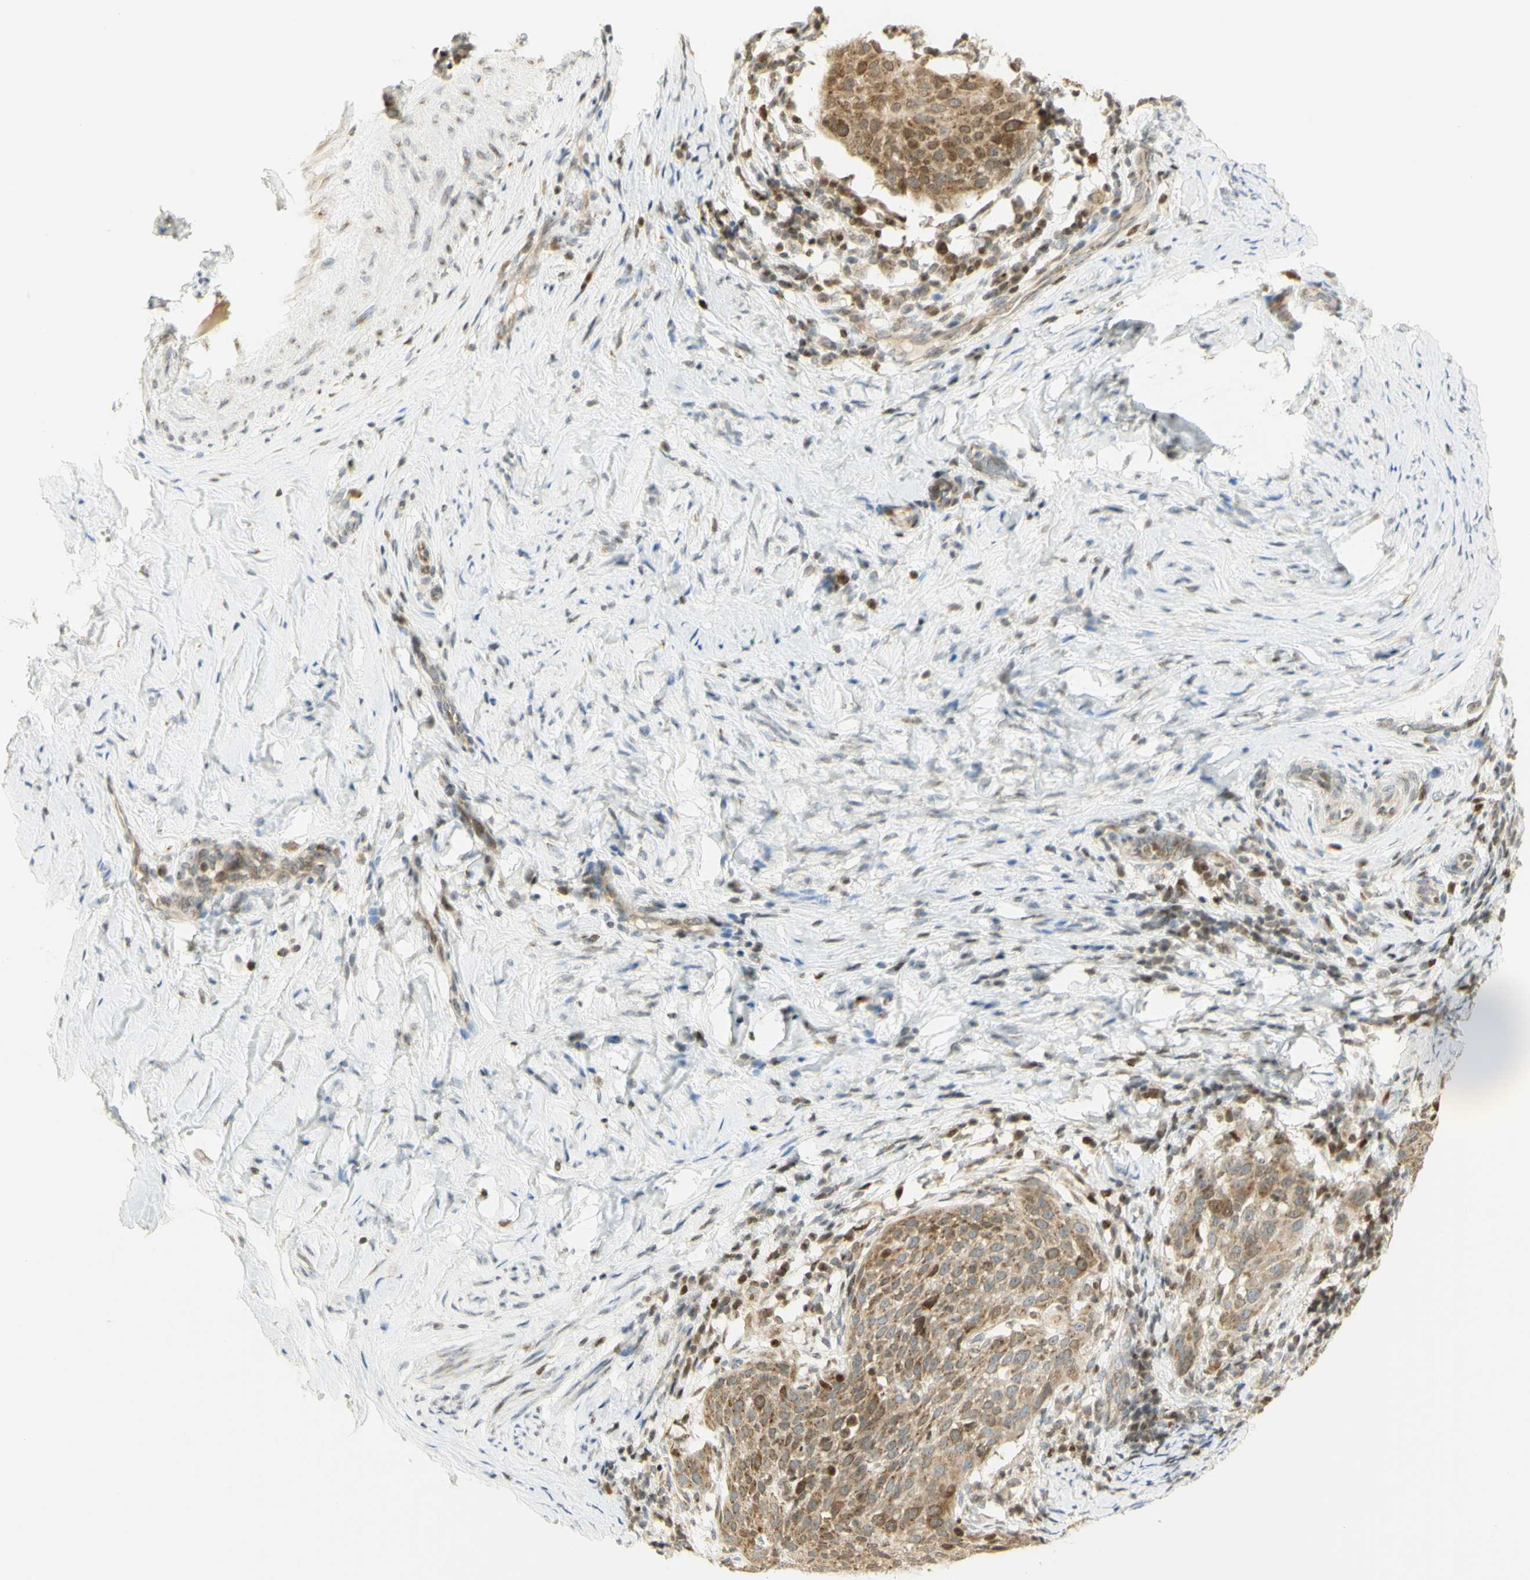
{"staining": {"intensity": "moderate", "quantity": ">75%", "location": "cytoplasmic/membranous,nuclear"}, "tissue": "cervical cancer", "cell_type": "Tumor cells", "image_type": "cancer", "snomed": [{"axis": "morphology", "description": "Squamous cell carcinoma, NOS"}, {"axis": "topography", "description": "Cervix"}], "caption": "This is a micrograph of immunohistochemistry (IHC) staining of cervical squamous cell carcinoma, which shows moderate staining in the cytoplasmic/membranous and nuclear of tumor cells.", "gene": "KIF11", "patient": {"sex": "female", "age": 51}}